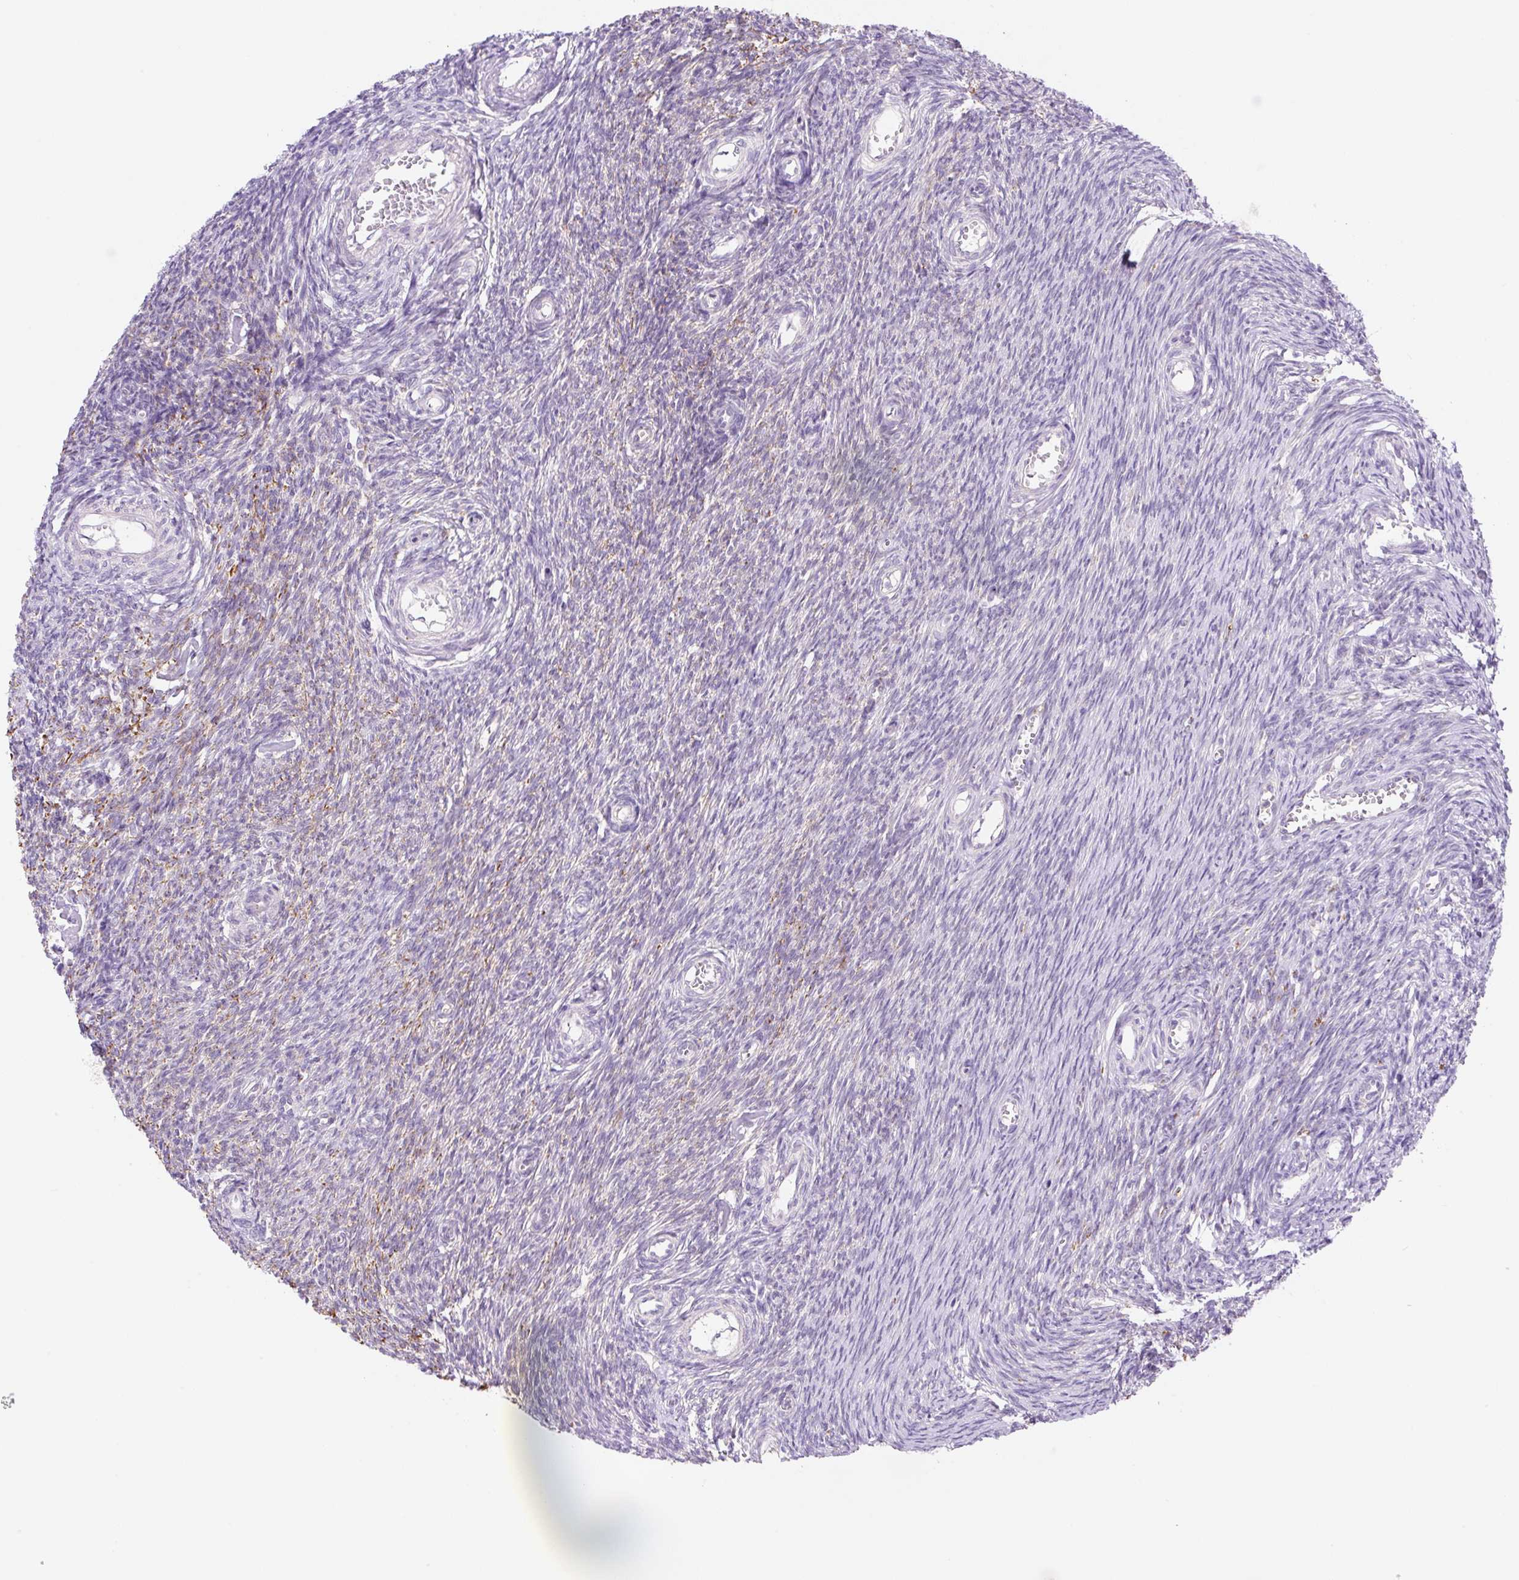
{"staining": {"intensity": "moderate", "quantity": "<25%", "location": "cytoplasmic/membranous"}, "tissue": "ovary", "cell_type": "Ovarian stroma cells", "image_type": "normal", "snomed": [{"axis": "morphology", "description": "Normal tissue, NOS"}, {"axis": "topography", "description": "Ovary"}], "caption": "Immunohistochemical staining of benign ovary demonstrates moderate cytoplasmic/membranous protein positivity in approximately <25% of ovarian stroma cells. (DAB (3,3'-diaminobenzidine) IHC with brightfield microscopy, high magnification).", "gene": "CEBPZOS", "patient": {"sex": "female", "age": 44}}